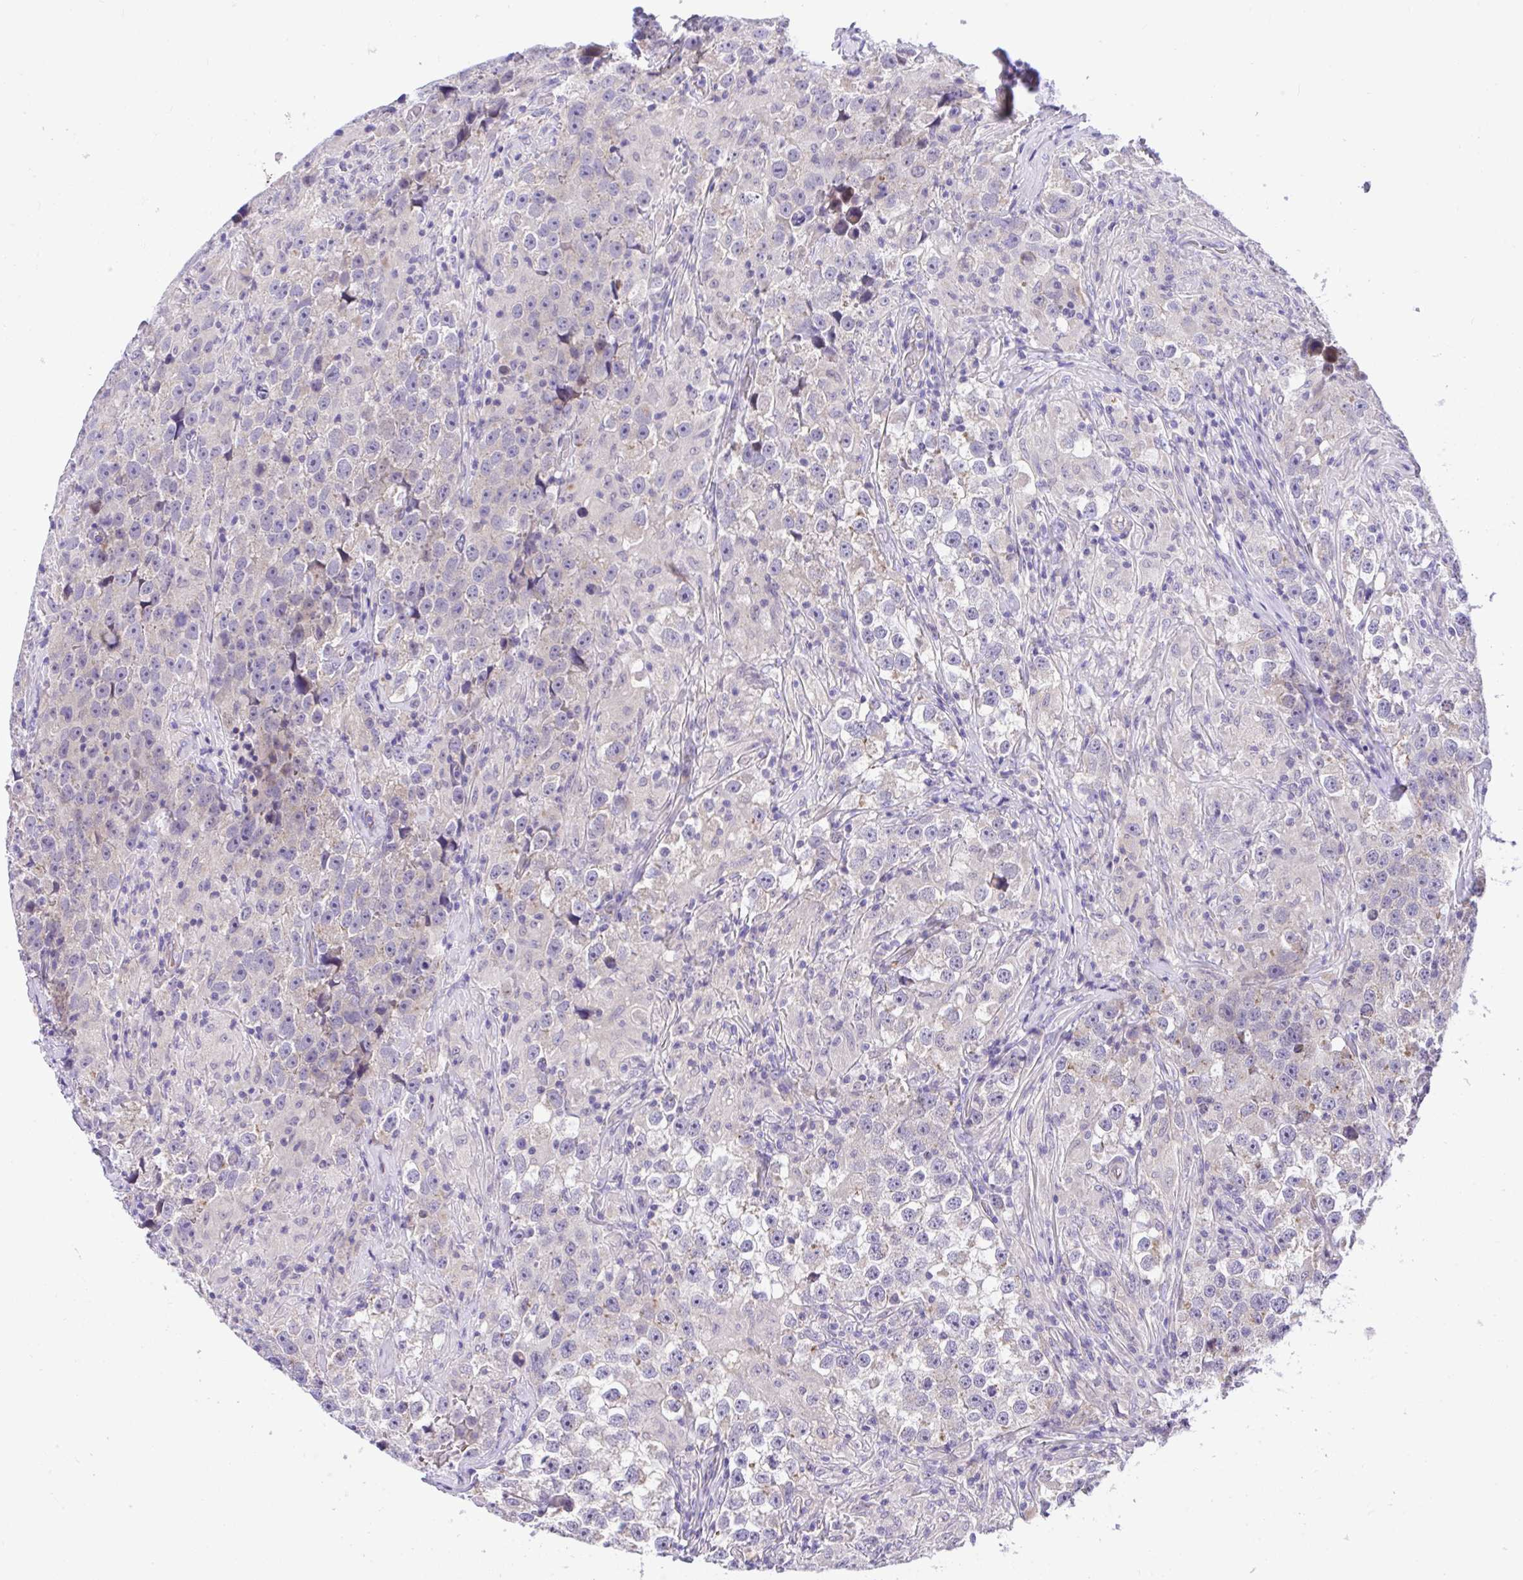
{"staining": {"intensity": "negative", "quantity": "none", "location": "none"}, "tissue": "testis cancer", "cell_type": "Tumor cells", "image_type": "cancer", "snomed": [{"axis": "morphology", "description": "Seminoma, NOS"}, {"axis": "topography", "description": "Testis"}], "caption": "Tumor cells show no significant protein staining in testis cancer.", "gene": "CHIA", "patient": {"sex": "male", "age": 46}}